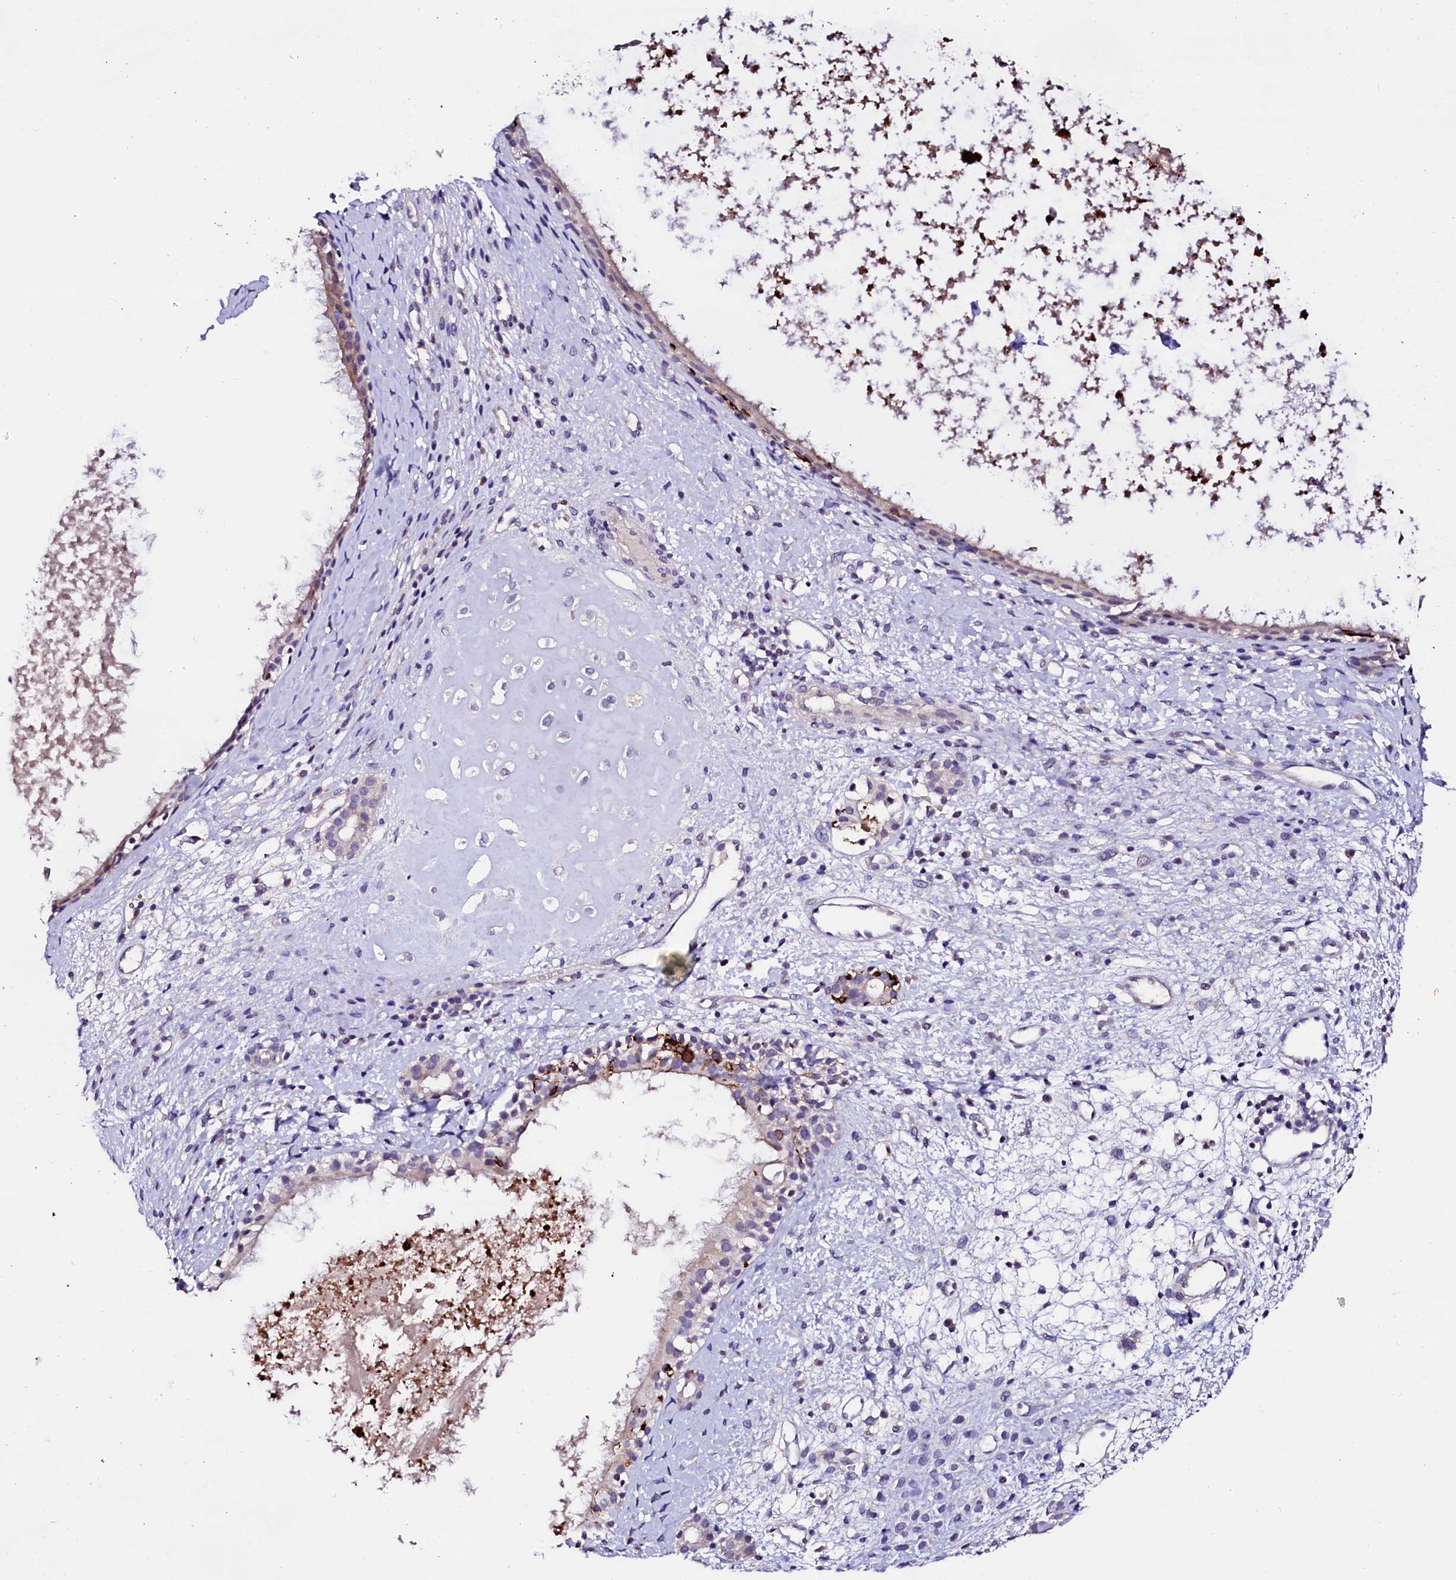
{"staining": {"intensity": "weak", "quantity": "25%-75%", "location": "cytoplasmic/membranous"}, "tissue": "nasopharynx", "cell_type": "Respiratory epithelial cells", "image_type": "normal", "snomed": [{"axis": "morphology", "description": "Normal tissue, NOS"}, {"axis": "topography", "description": "Nasopharynx"}], "caption": "A photomicrograph of human nasopharynx stained for a protein shows weak cytoplasmic/membranous brown staining in respiratory epithelial cells. Nuclei are stained in blue.", "gene": "NALF1", "patient": {"sex": "male", "age": 22}}